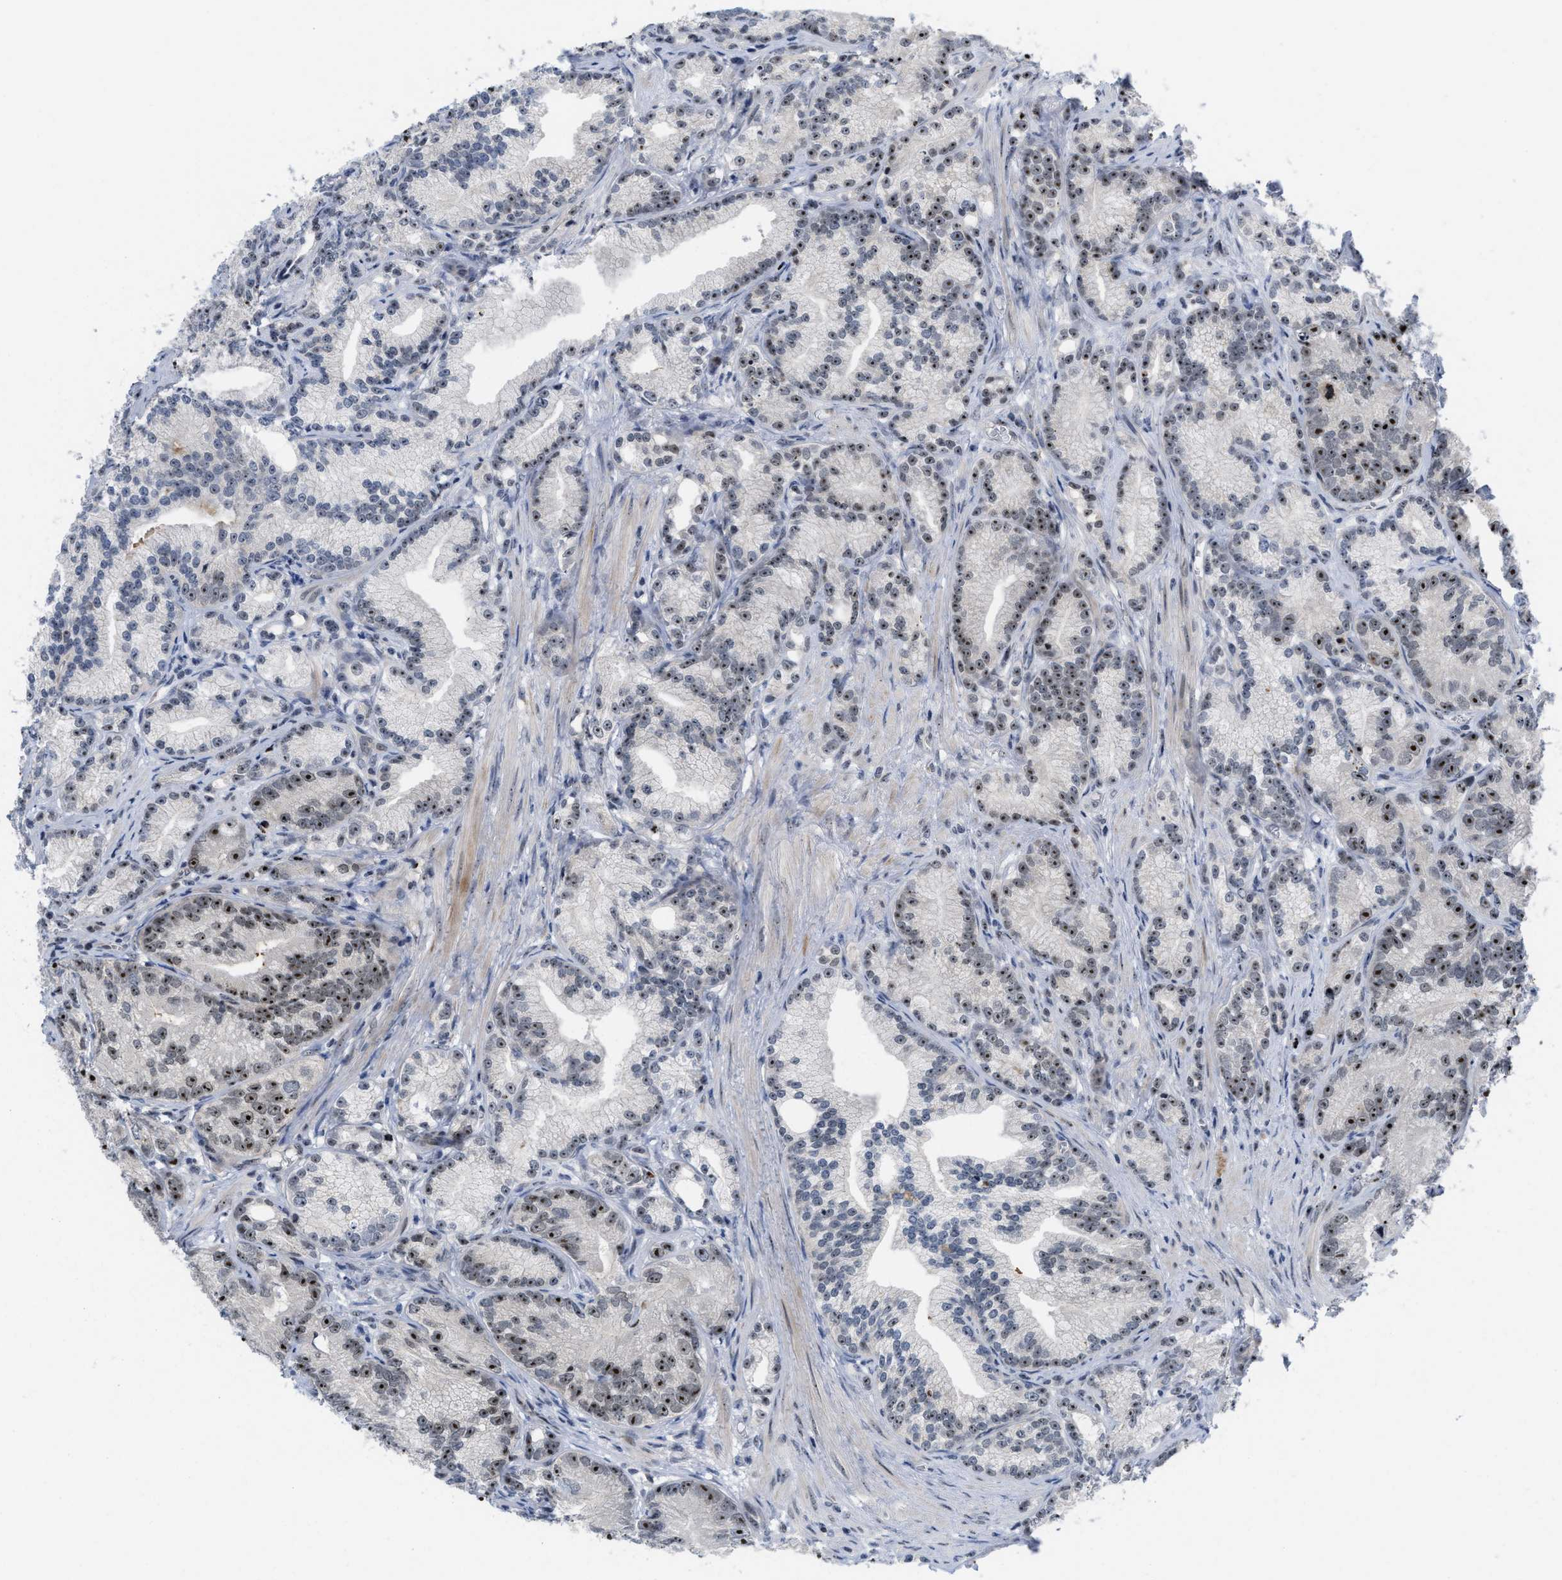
{"staining": {"intensity": "moderate", "quantity": "25%-75%", "location": "nuclear"}, "tissue": "prostate cancer", "cell_type": "Tumor cells", "image_type": "cancer", "snomed": [{"axis": "morphology", "description": "Adenocarcinoma, Low grade"}, {"axis": "topography", "description": "Prostate"}], "caption": "There is medium levels of moderate nuclear positivity in tumor cells of prostate cancer, as demonstrated by immunohistochemical staining (brown color).", "gene": "NOP58", "patient": {"sex": "male", "age": 89}}